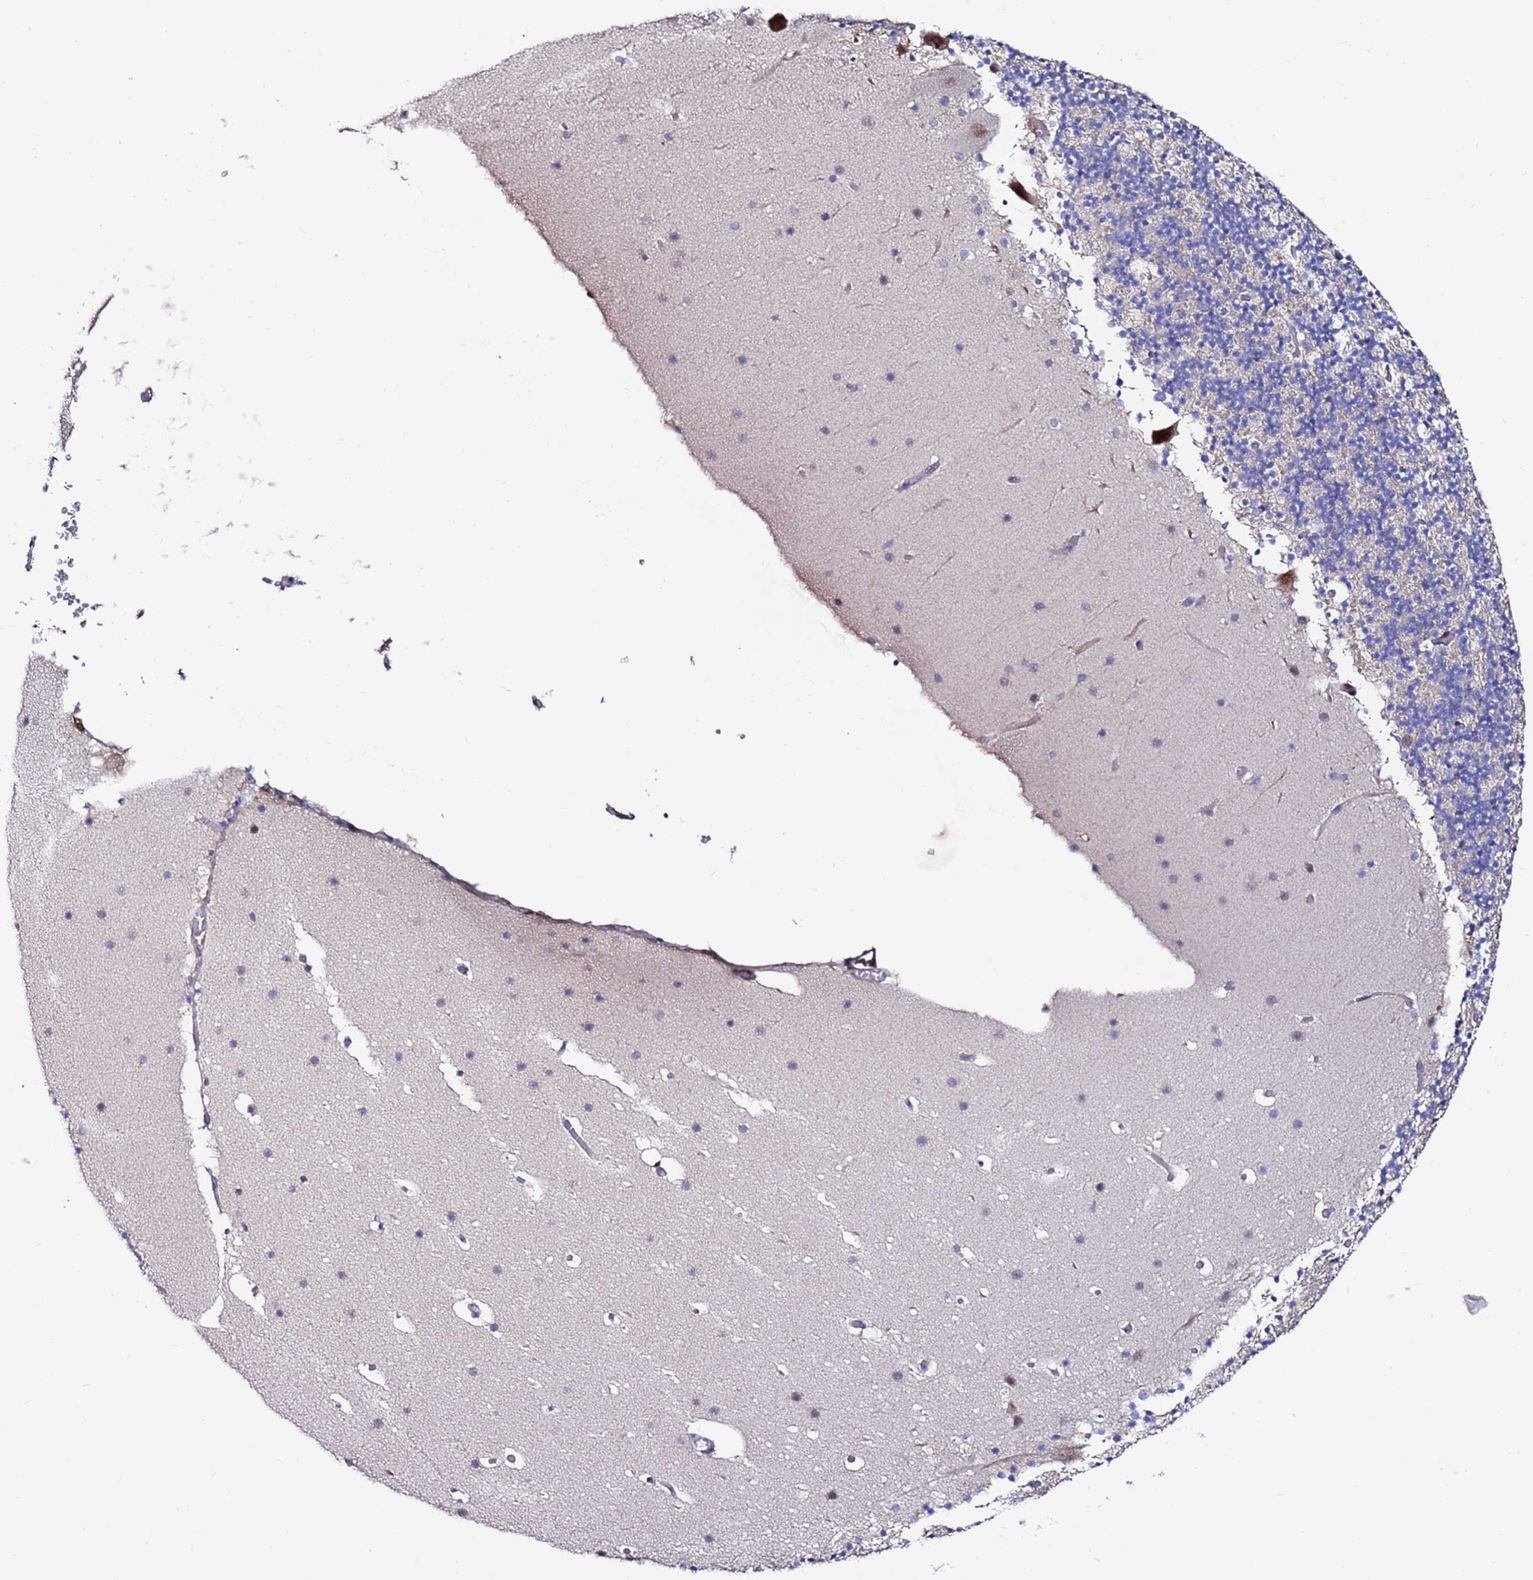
{"staining": {"intensity": "negative", "quantity": "none", "location": "none"}, "tissue": "cerebellum", "cell_type": "Cells in granular layer", "image_type": "normal", "snomed": [{"axis": "morphology", "description": "Normal tissue, NOS"}, {"axis": "topography", "description": "Cerebellum"}], "caption": "A photomicrograph of human cerebellum is negative for staining in cells in granular layer.", "gene": "FBXO27", "patient": {"sex": "male", "age": 57}}